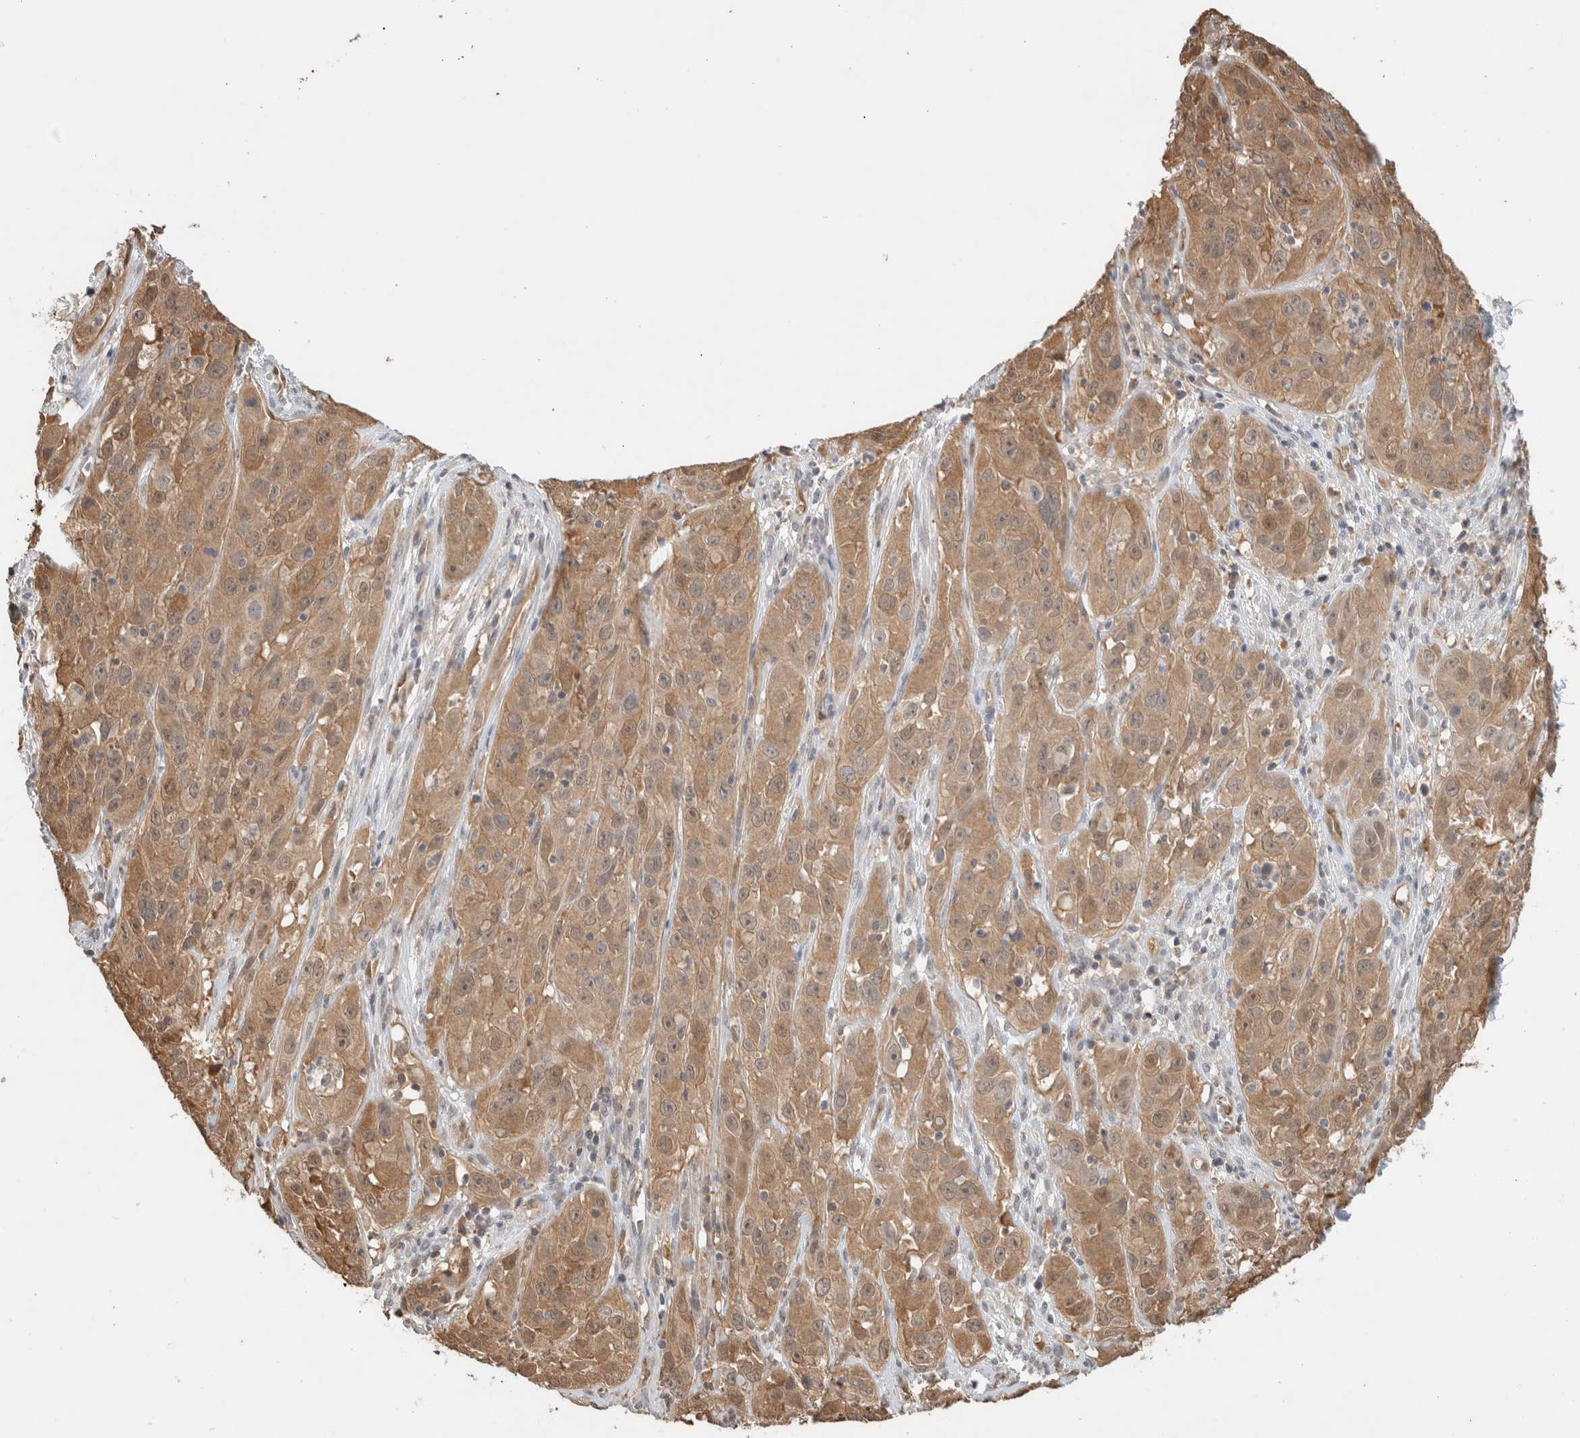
{"staining": {"intensity": "moderate", "quantity": ">75%", "location": "cytoplasmic/membranous,nuclear"}, "tissue": "cervical cancer", "cell_type": "Tumor cells", "image_type": "cancer", "snomed": [{"axis": "morphology", "description": "Squamous cell carcinoma, NOS"}, {"axis": "topography", "description": "Cervix"}], "caption": "Human cervical cancer (squamous cell carcinoma) stained with a protein marker demonstrates moderate staining in tumor cells.", "gene": "CA13", "patient": {"sex": "female", "age": 32}}